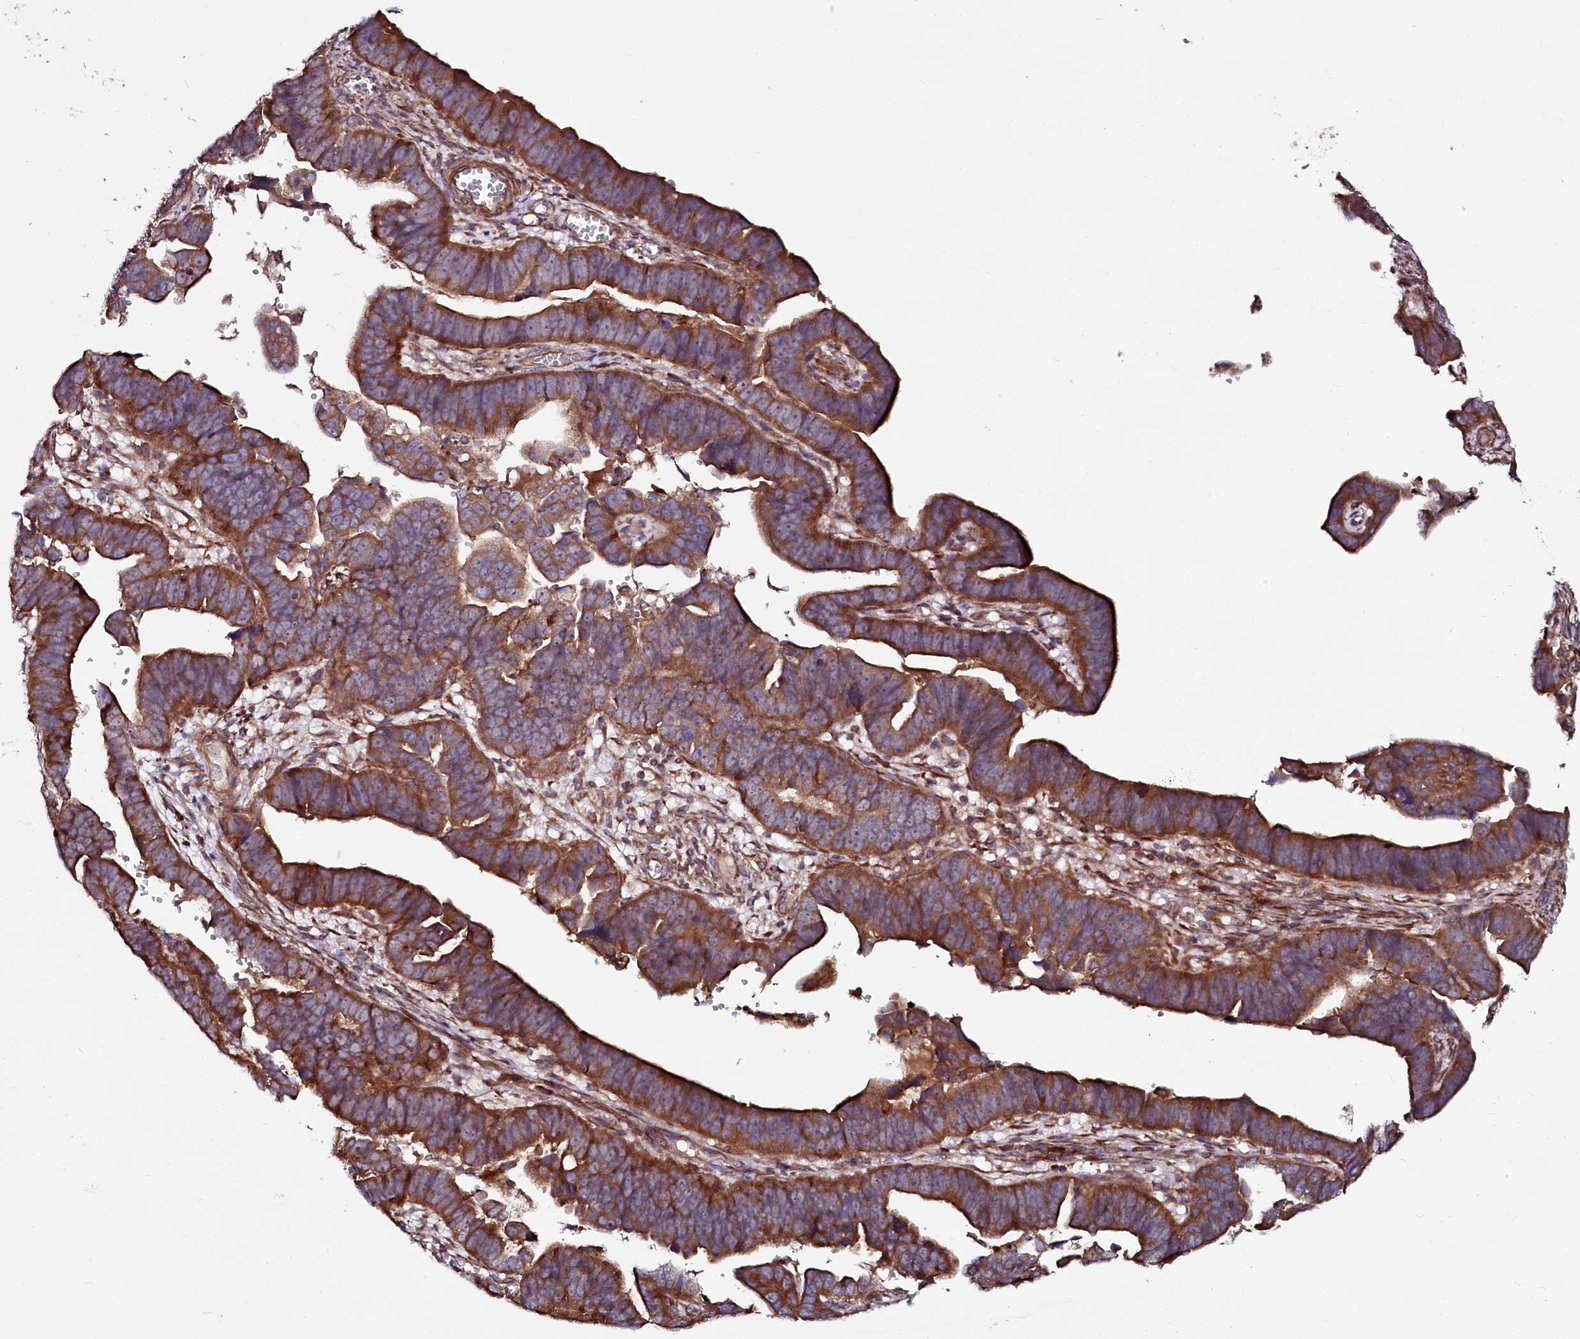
{"staining": {"intensity": "strong", "quantity": ">75%", "location": "cytoplasmic/membranous"}, "tissue": "endometrial cancer", "cell_type": "Tumor cells", "image_type": "cancer", "snomed": [{"axis": "morphology", "description": "Adenocarcinoma, NOS"}, {"axis": "topography", "description": "Endometrium"}], "caption": "A photomicrograph of endometrial cancer stained for a protein demonstrates strong cytoplasmic/membranous brown staining in tumor cells.", "gene": "USPL1", "patient": {"sex": "female", "age": 75}}